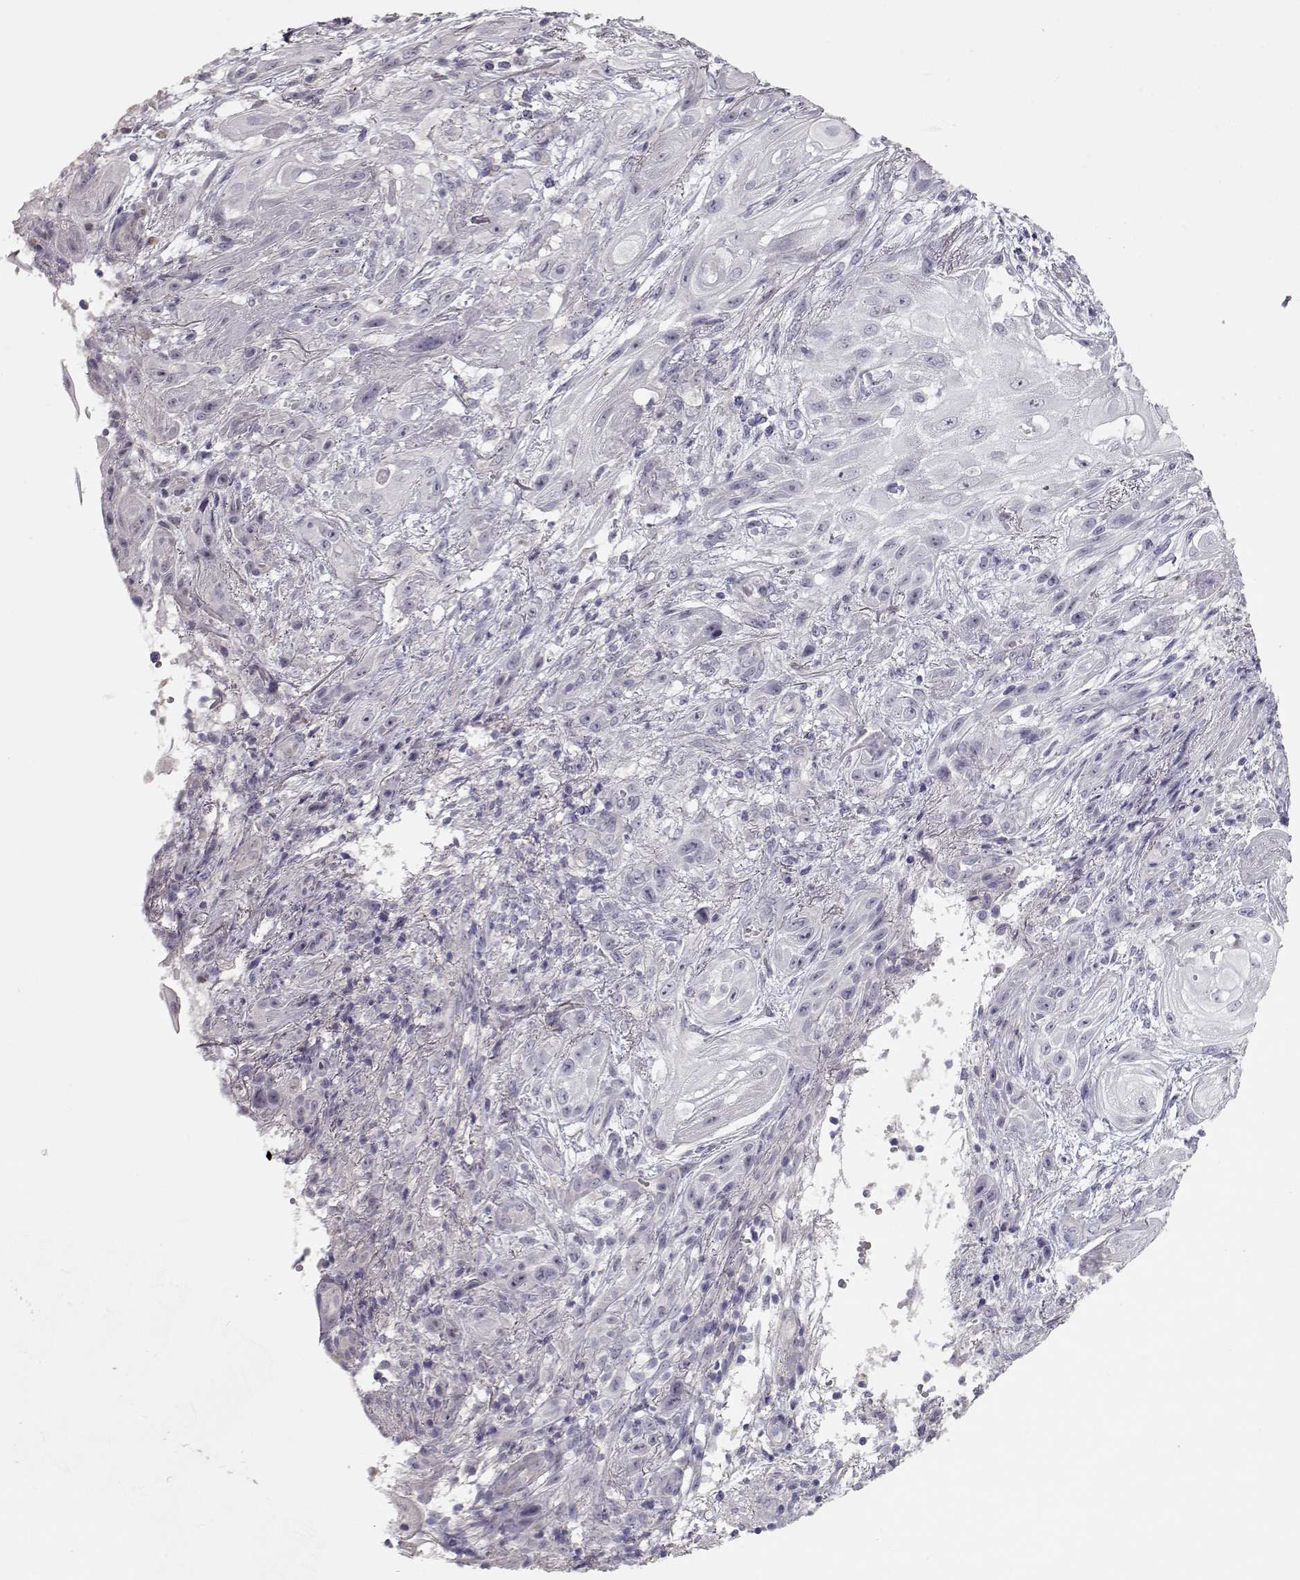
{"staining": {"intensity": "negative", "quantity": "none", "location": "none"}, "tissue": "skin cancer", "cell_type": "Tumor cells", "image_type": "cancer", "snomed": [{"axis": "morphology", "description": "Squamous cell carcinoma, NOS"}, {"axis": "topography", "description": "Skin"}], "caption": "Skin squamous cell carcinoma was stained to show a protein in brown. There is no significant staining in tumor cells.", "gene": "SLC18A1", "patient": {"sex": "male", "age": 62}}